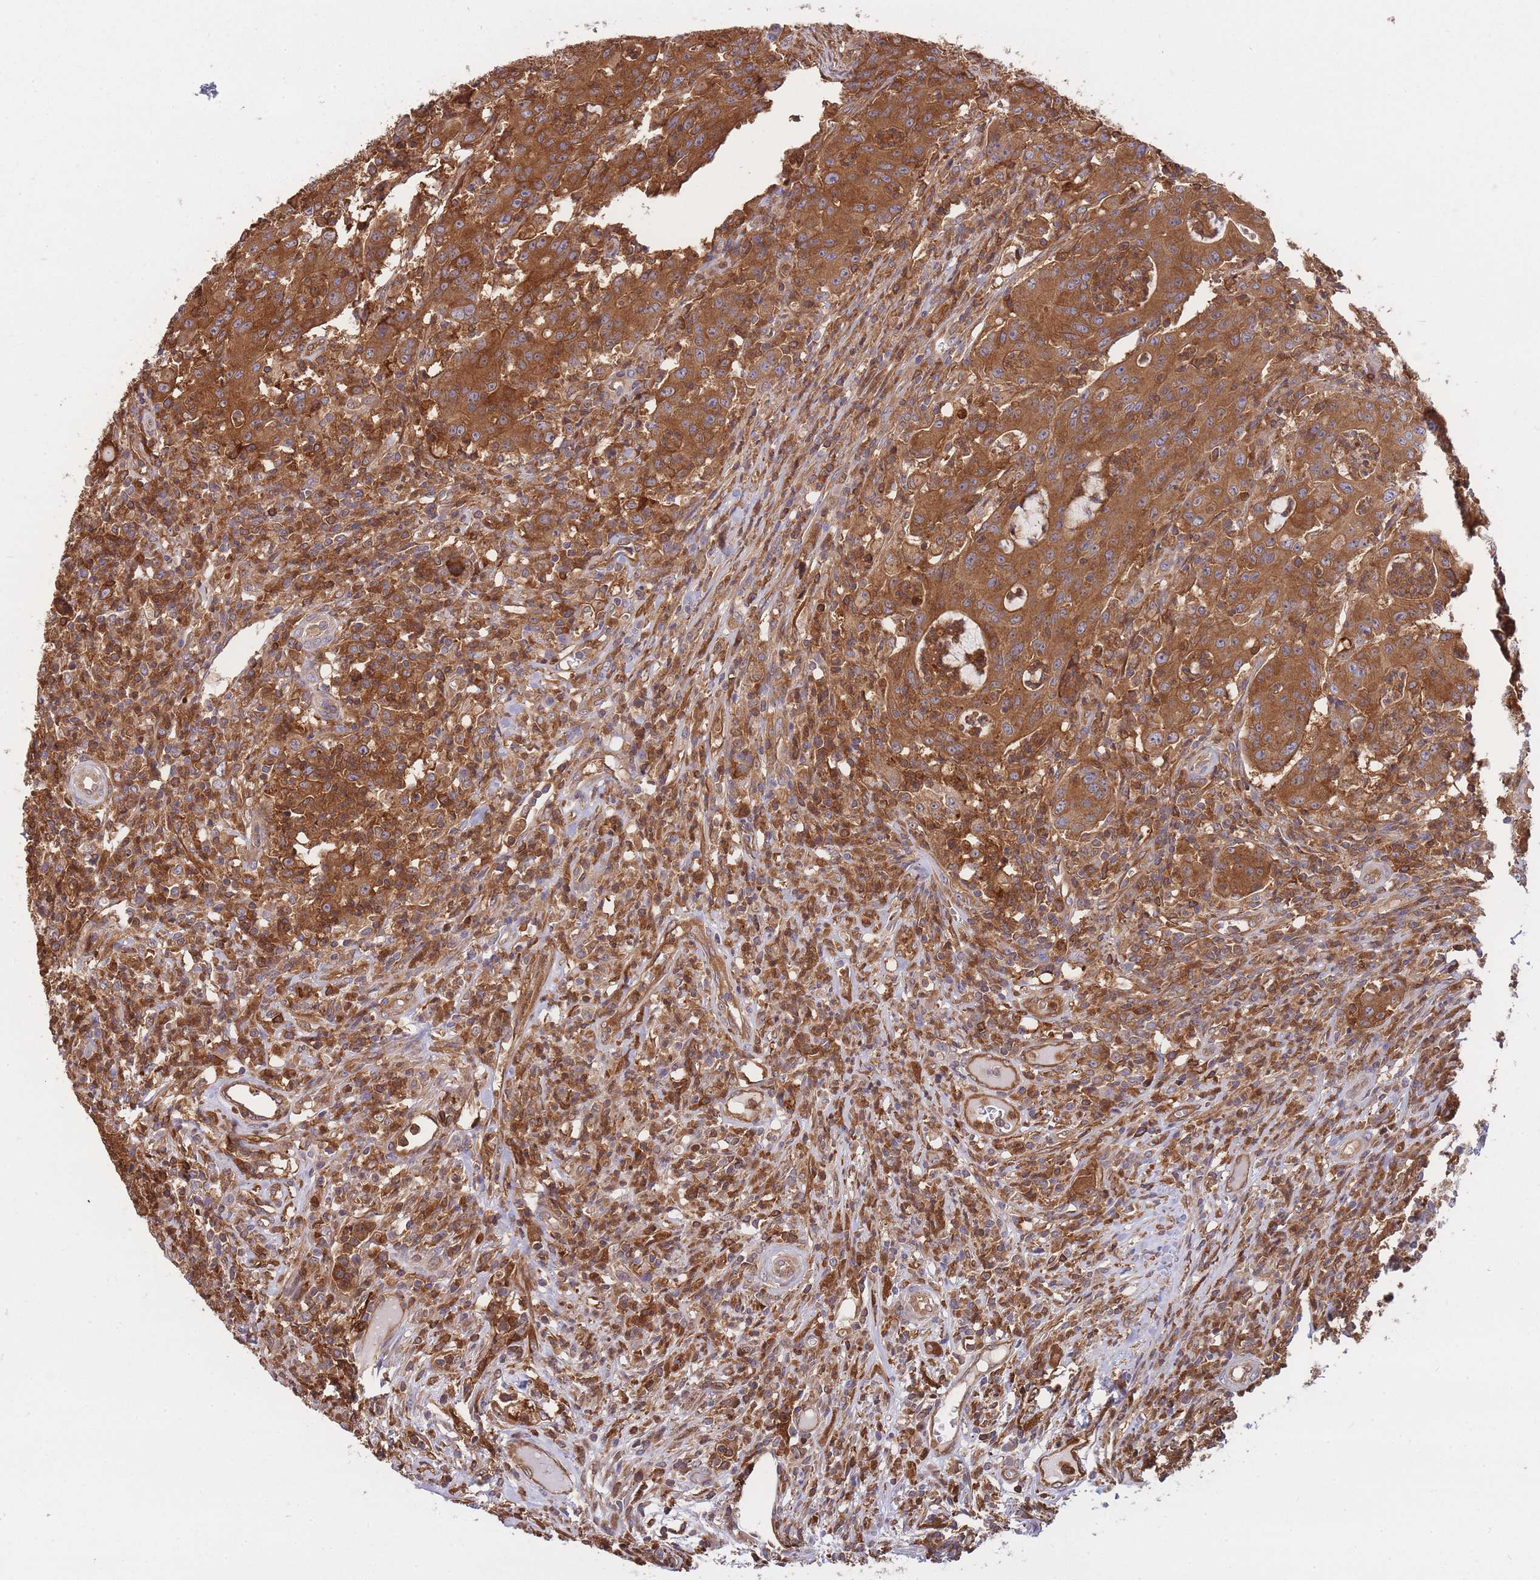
{"staining": {"intensity": "strong", "quantity": ">75%", "location": "cytoplasmic/membranous"}, "tissue": "colorectal cancer", "cell_type": "Tumor cells", "image_type": "cancer", "snomed": [{"axis": "morphology", "description": "Adenocarcinoma, NOS"}, {"axis": "topography", "description": "Colon"}], "caption": "A micrograph showing strong cytoplasmic/membranous positivity in approximately >75% of tumor cells in colorectal adenocarcinoma, as visualized by brown immunohistochemical staining.", "gene": "SLC4A9", "patient": {"sex": "male", "age": 83}}